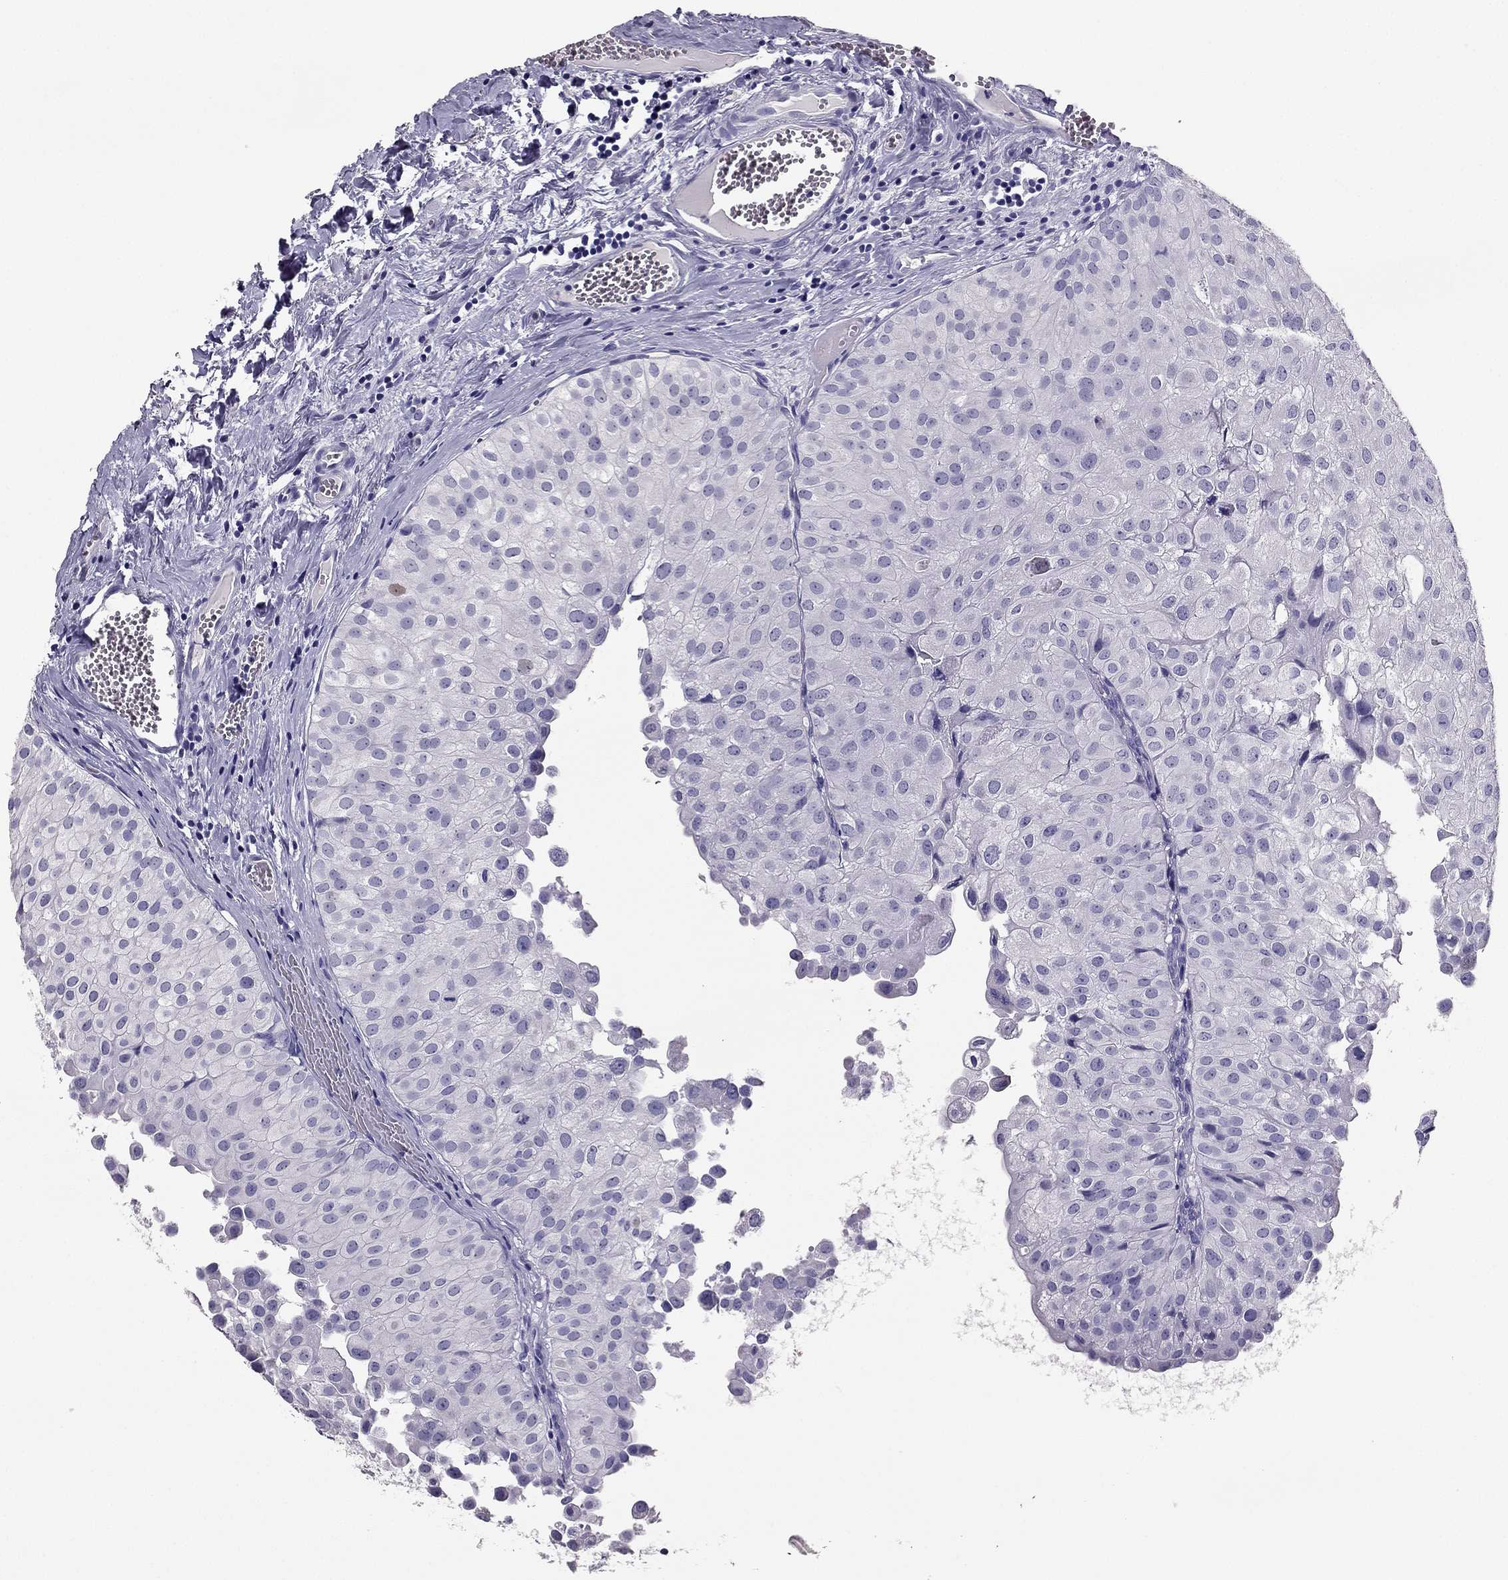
{"staining": {"intensity": "negative", "quantity": "none", "location": "none"}, "tissue": "urothelial cancer", "cell_type": "Tumor cells", "image_type": "cancer", "snomed": [{"axis": "morphology", "description": "Urothelial carcinoma, Low grade"}, {"axis": "topography", "description": "Urinary bladder"}], "caption": "High magnification brightfield microscopy of low-grade urothelial carcinoma stained with DAB (3,3'-diaminobenzidine) (brown) and counterstained with hematoxylin (blue): tumor cells show no significant positivity.", "gene": "RHO", "patient": {"sex": "female", "age": 78}}